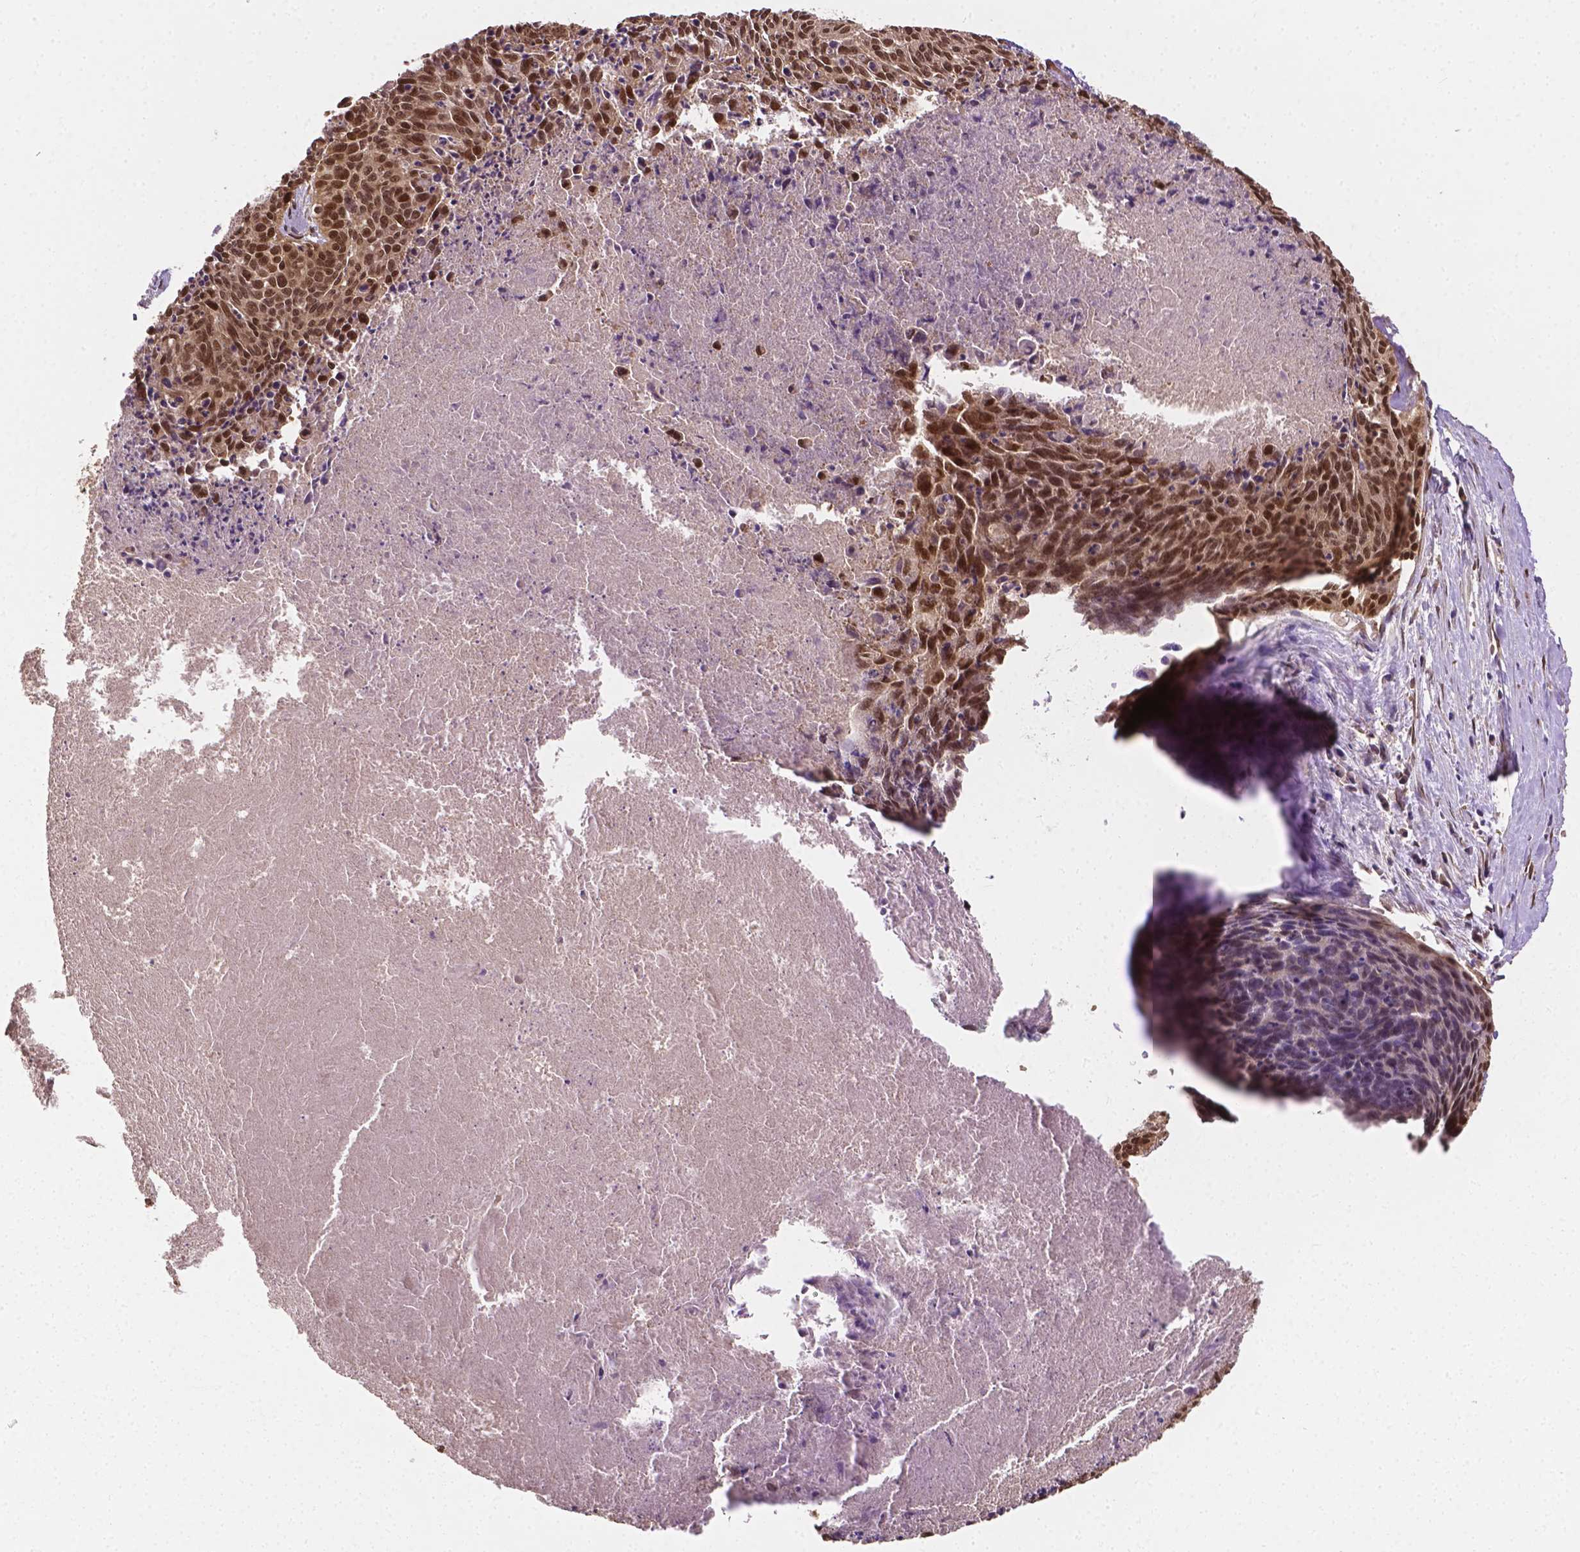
{"staining": {"intensity": "moderate", "quantity": ">75%", "location": "nuclear"}, "tissue": "cervical cancer", "cell_type": "Tumor cells", "image_type": "cancer", "snomed": [{"axis": "morphology", "description": "Squamous cell carcinoma, NOS"}, {"axis": "topography", "description": "Cervix"}], "caption": "Protein staining reveals moderate nuclear staining in about >75% of tumor cells in squamous cell carcinoma (cervical).", "gene": "YAP1", "patient": {"sex": "female", "age": 55}}